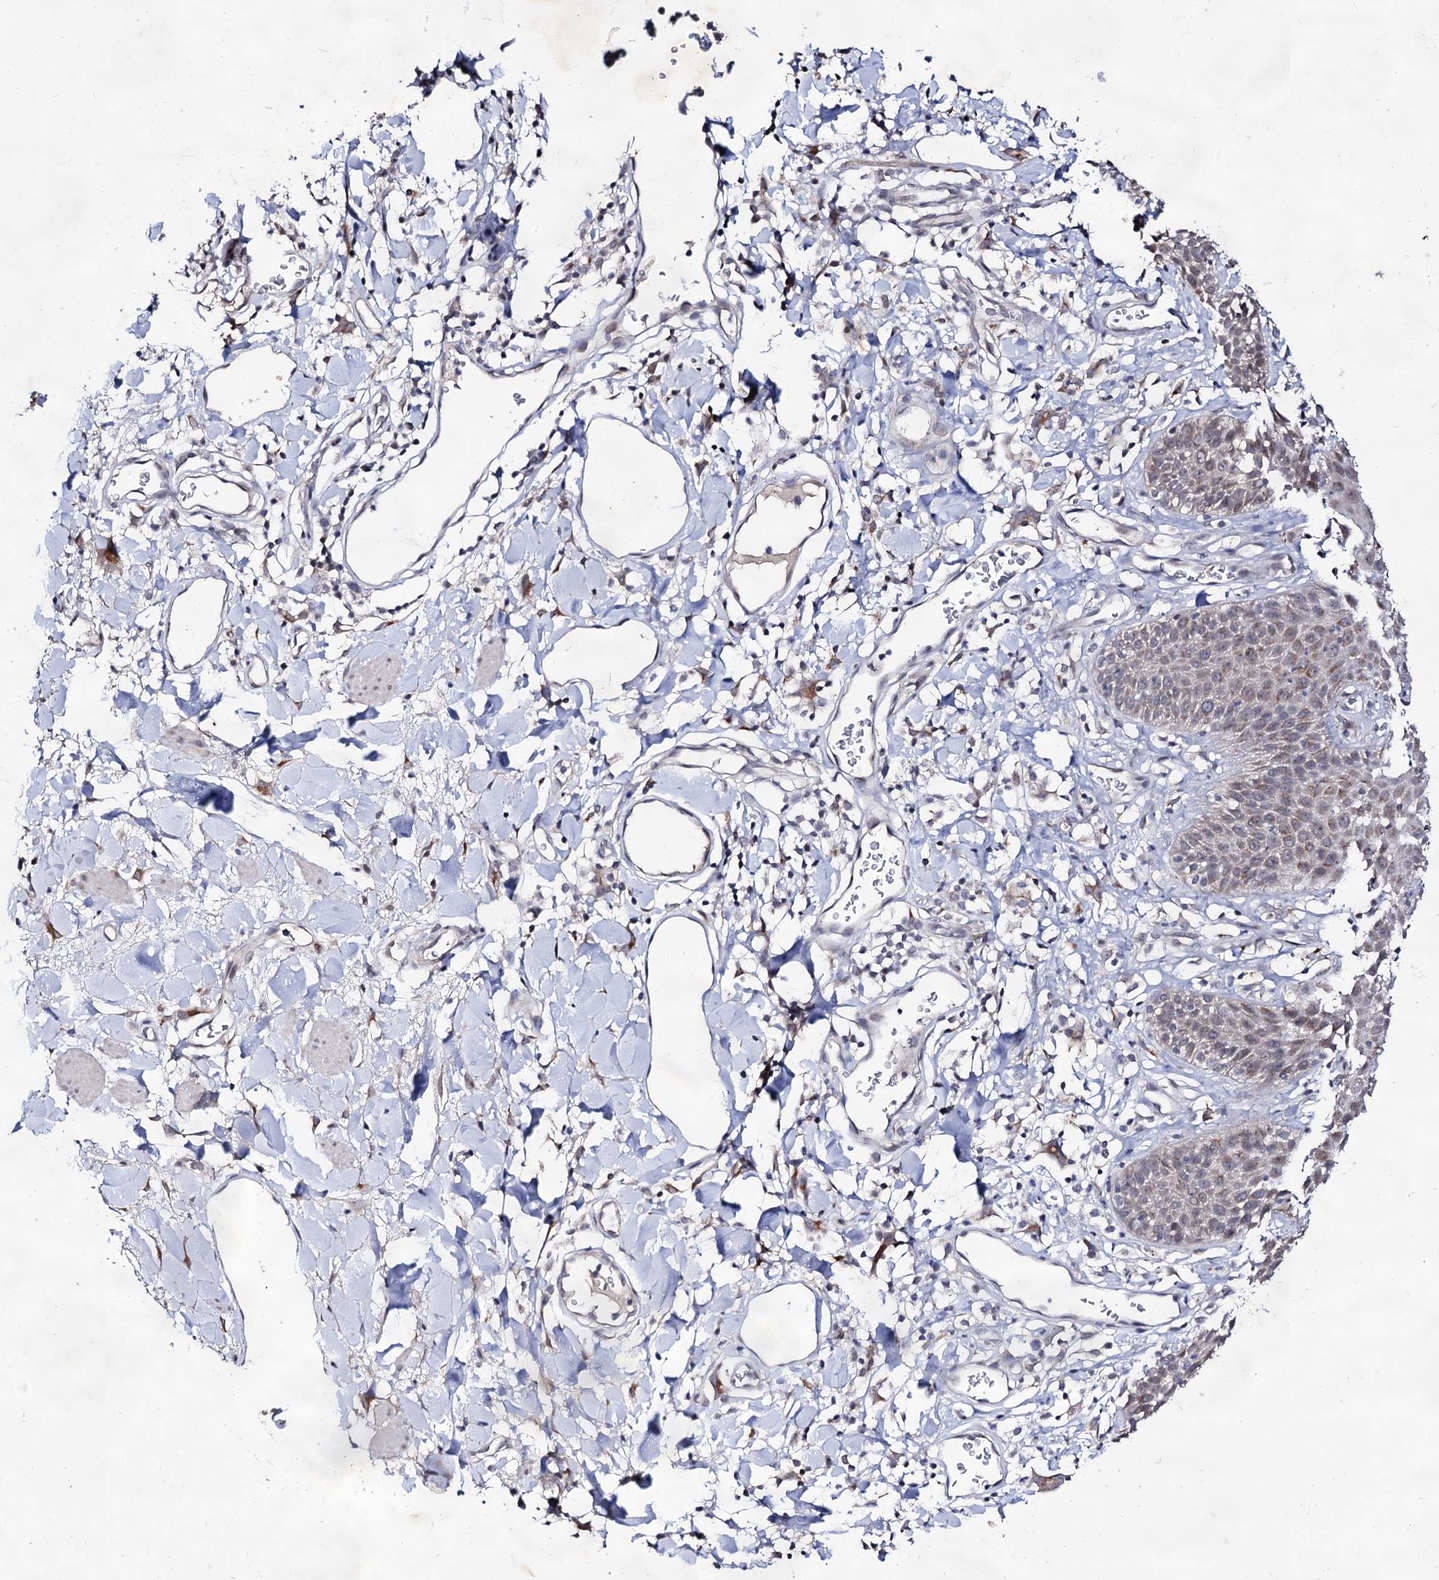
{"staining": {"intensity": "weak", "quantity": "<25%", "location": "cytoplasmic/membranous"}, "tissue": "skin", "cell_type": "Epidermal cells", "image_type": "normal", "snomed": [{"axis": "morphology", "description": "Normal tissue, NOS"}, {"axis": "topography", "description": "Vulva"}], "caption": "The image displays no staining of epidermal cells in benign skin.", "gene": "ARFIP2", "patient": {"sex": "female", "age": 68}}